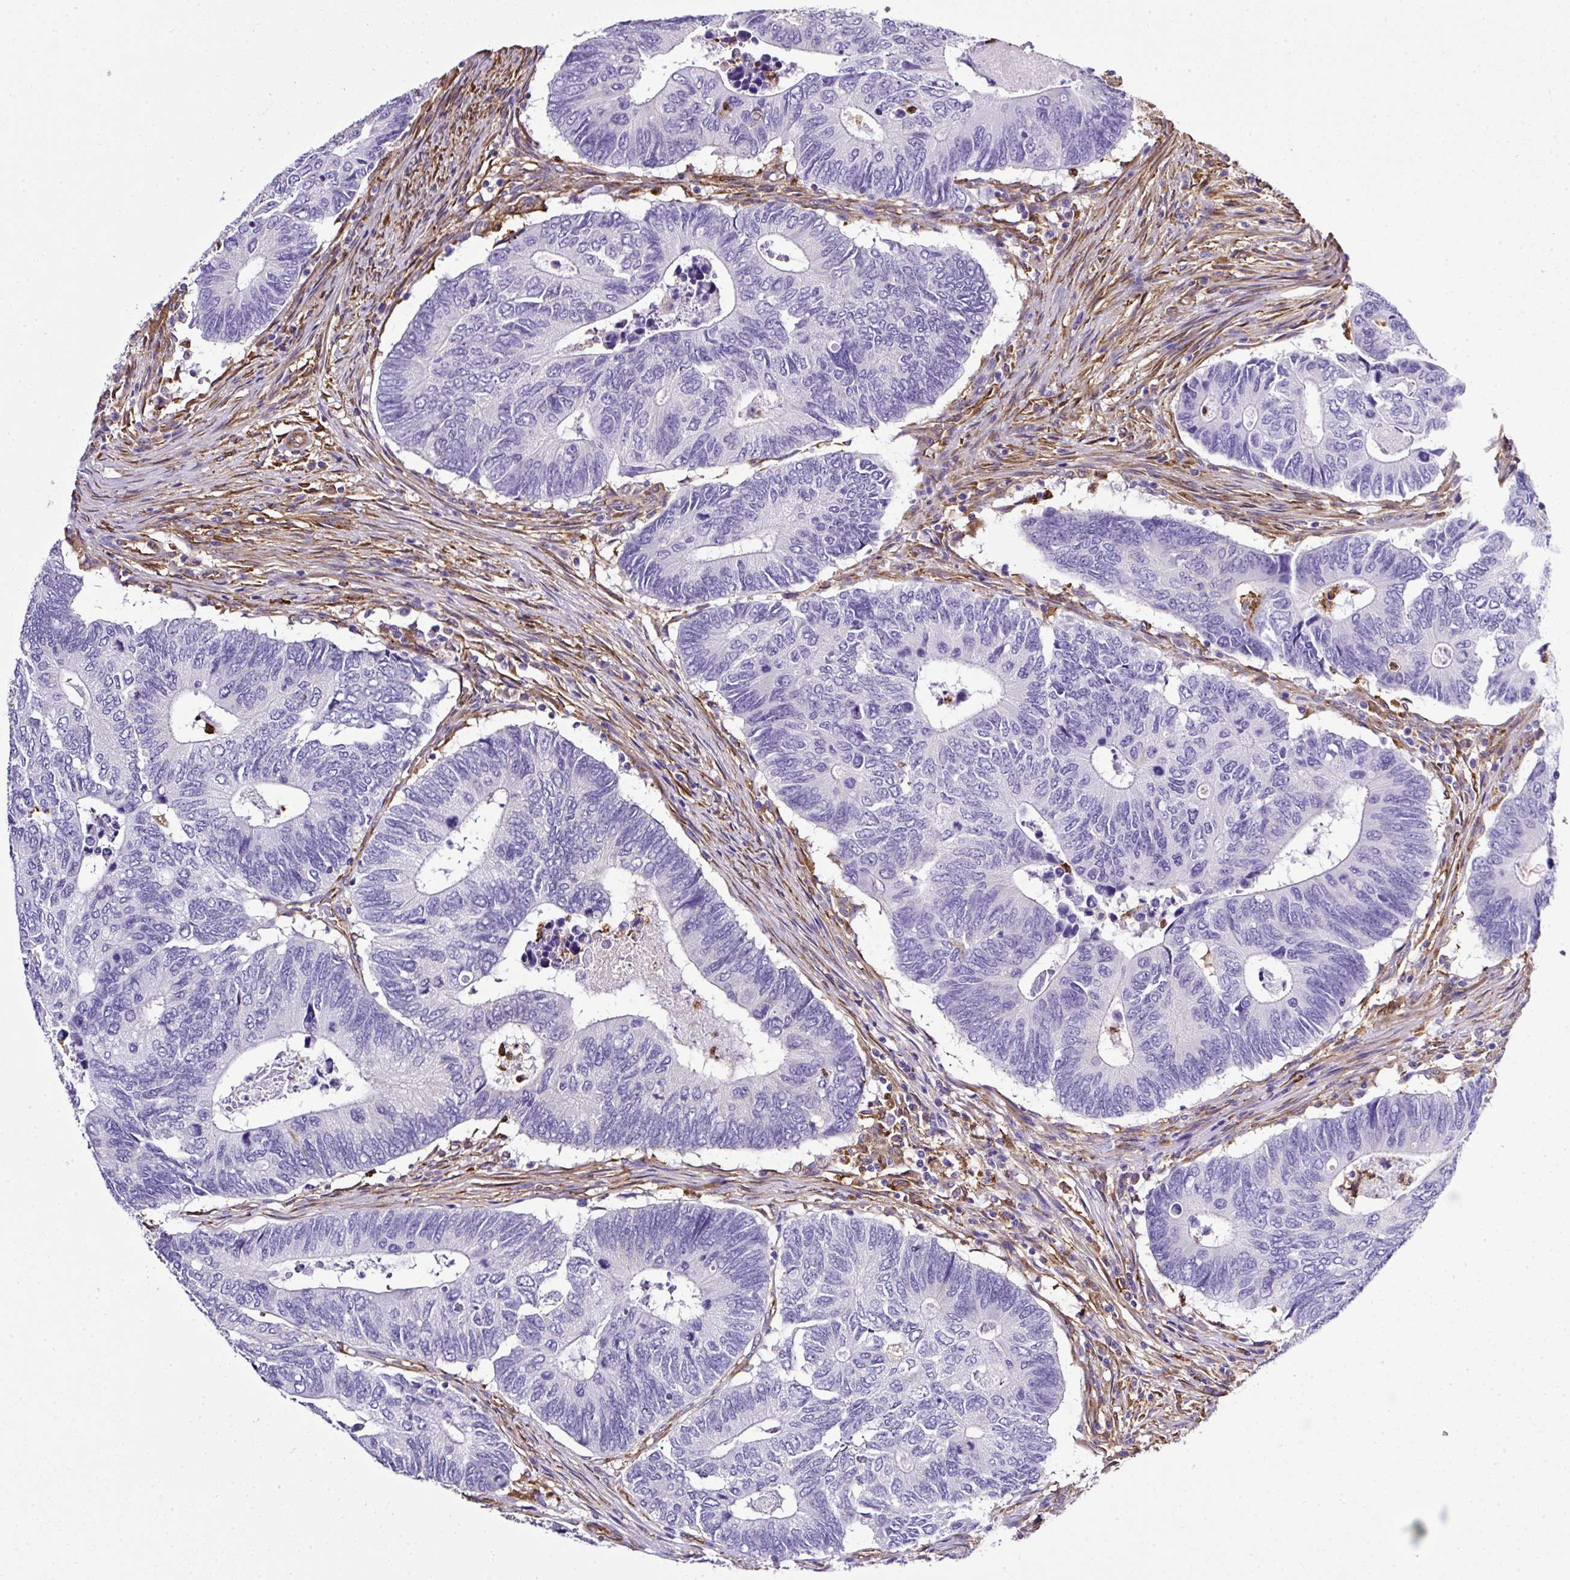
{"staining": {"intensity": "negative", "quantity": "none", "location": "none"}, "tissue": "colorectal cancer", "cell_type": "Tumor cells", "image_type": "cancer", "snomed": [{"axis": "morphology", "description": "Adenocarcinoma, NOS"}, {"axis": "topography", "description": "Colon"}], "caption": "DAB (3,3'-diaminobenzidine) immunohistochemical staining of human colorectal cancer demonstrates no significant staining in tumor cells. (Brightfield microscopy of DAB immunohistochemistry (IHC) at high magnification).", "gene": "MAGEB5", "patient": {"sex": "male", "age": 87}}